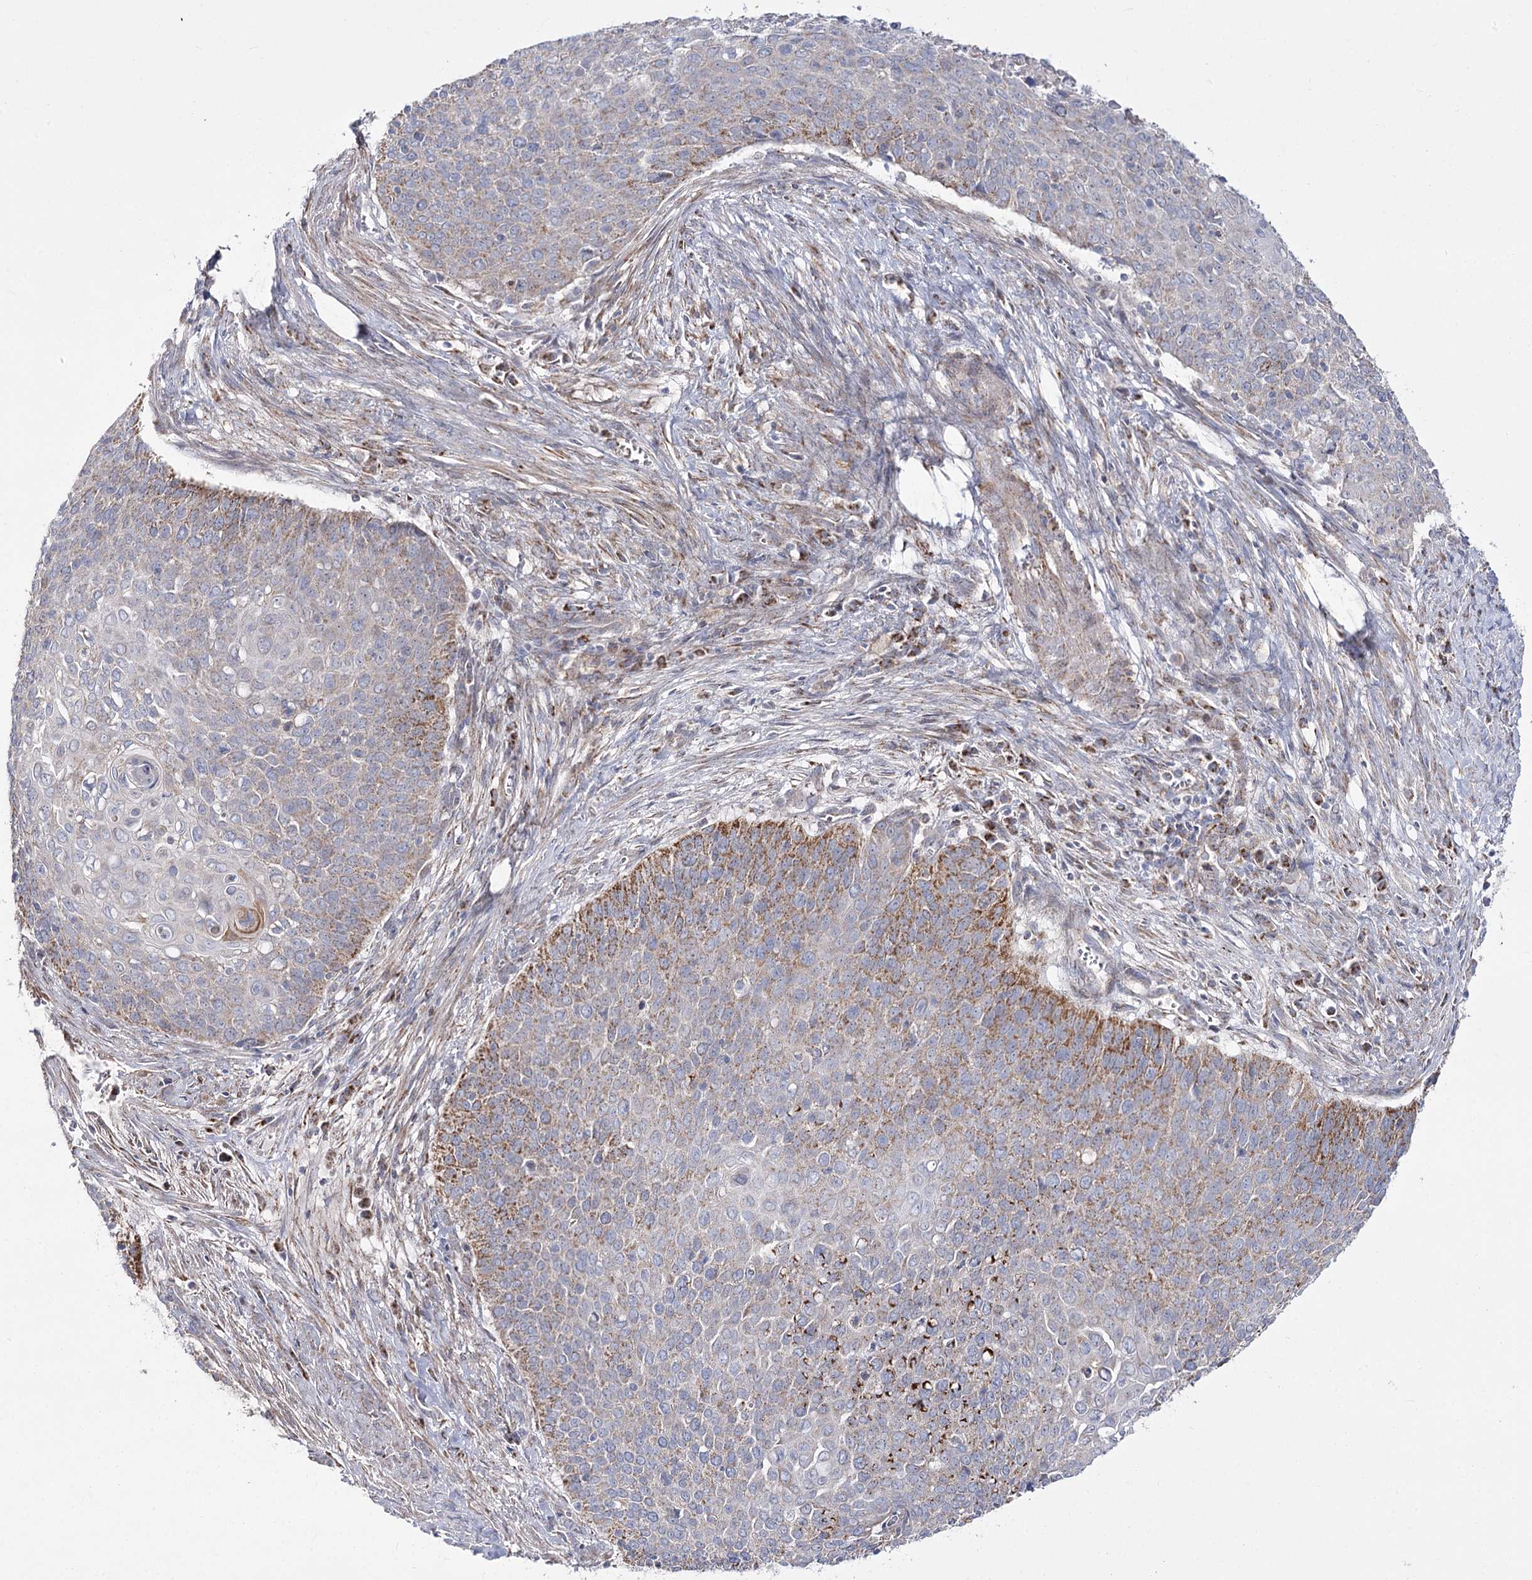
{"staining": {"intensity": "moderate", "quantity": "<25%", "location": "cytoplasmic/membranous"}, "tissue": "cervical cancer", "cell_type": "Tumor cells", "image_type": "cancer", "snomed": [{"axis": "morphology", "description": "Squamous cell carcinoma, NOS"}, {"axis": "topography", "description": "Cervix"}], "caption": "Moderate cytoplasmic/membranous positivity for a protein is appreciated in about <25% of tumor cells of cervical cancer (squamous cell carcinoma) using immunohistochemistry.", "gene": "NADK2", "patient": {"sex": "female", "age": 39}}